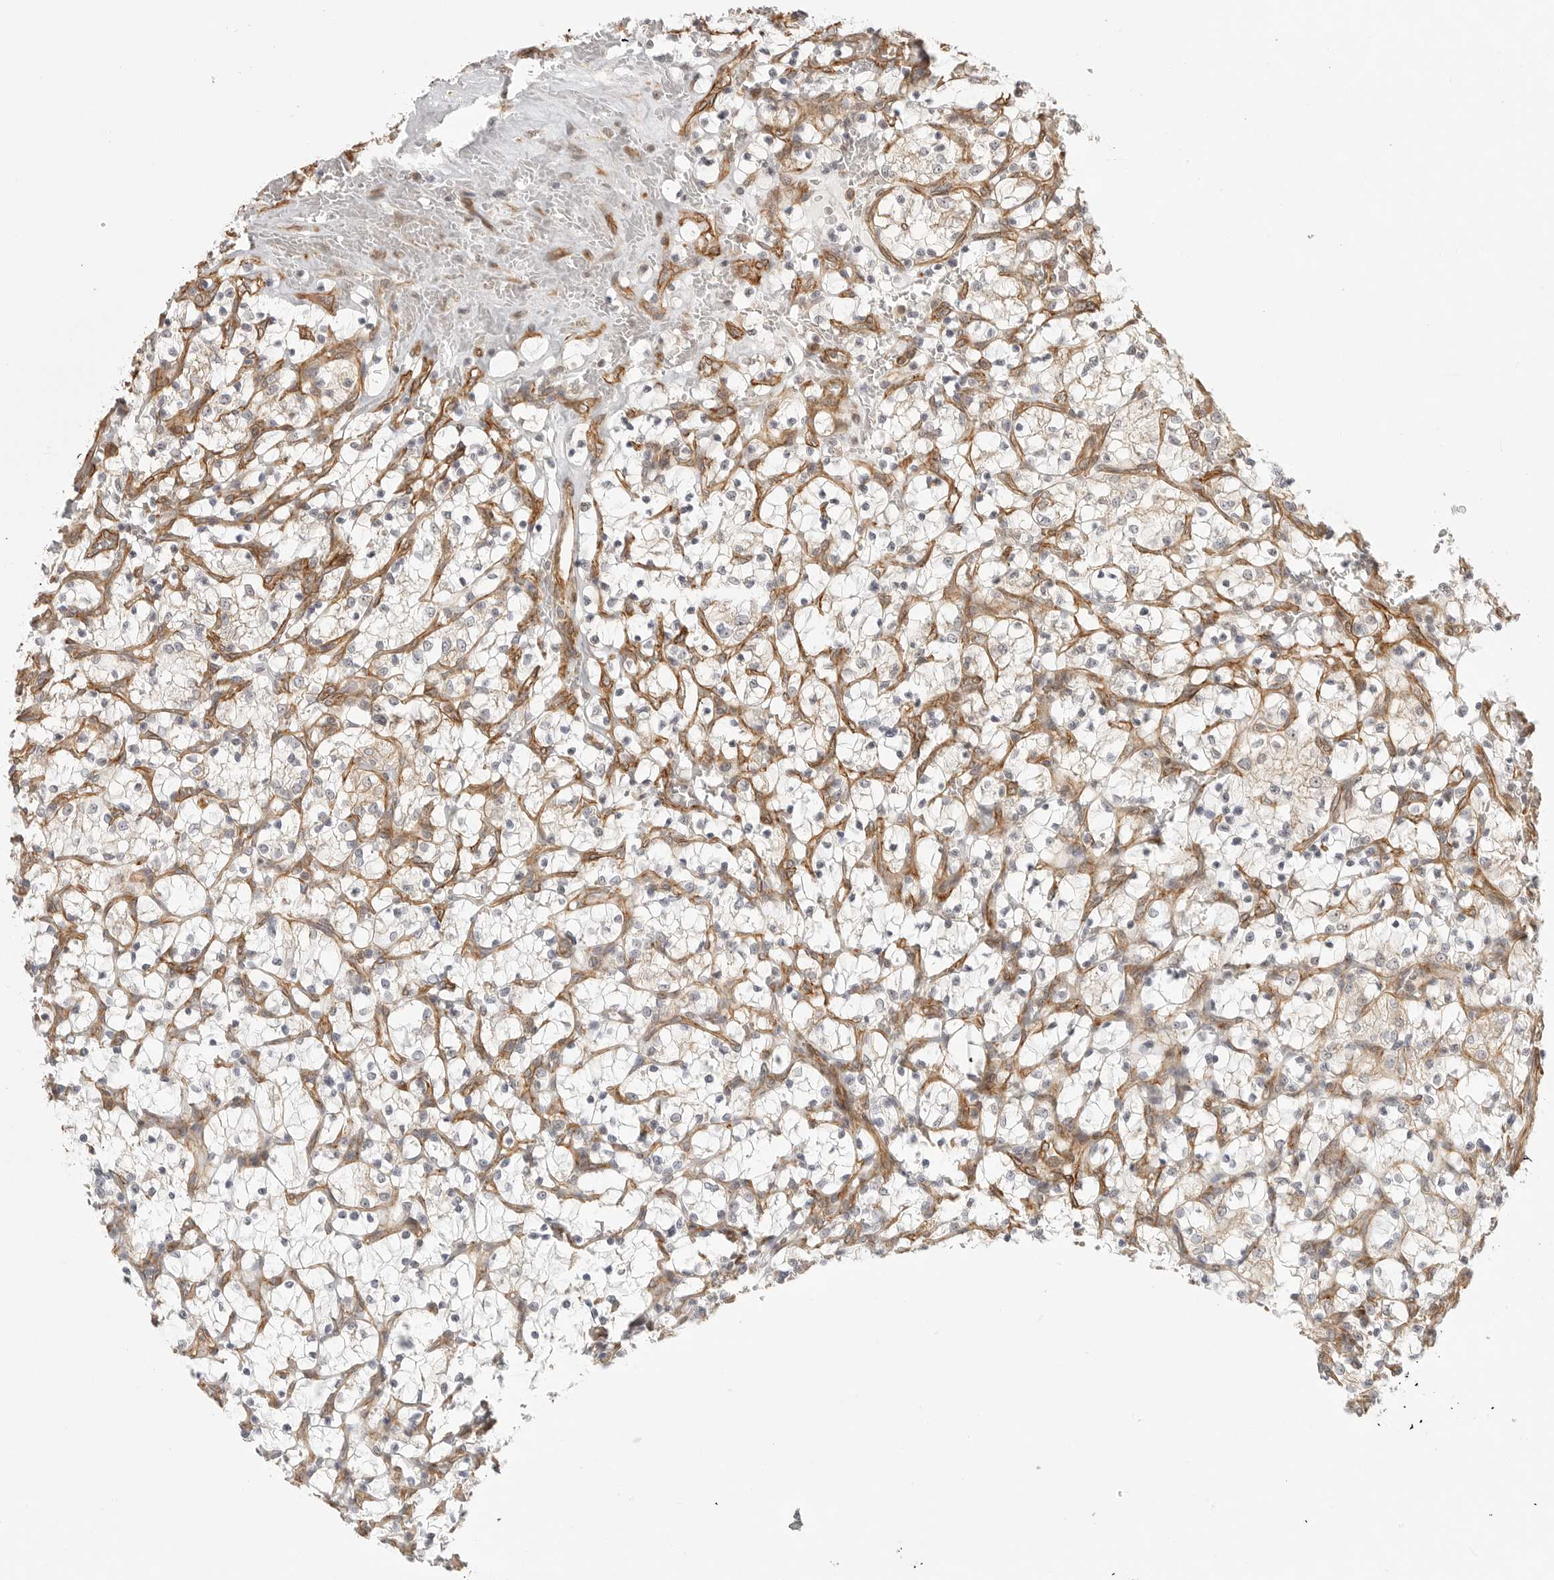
{"staining": {"intensity": "negative", "quantity": "none", "location": "none"}, "tissue": "renal cancer", "cell_type": "Tumor cells", "image_type": "cancer", "snomed": [{"axis": "morphology", "description": "Adenocarcinoma, NOS"}, {"axis": "topography", "description": "Kidney"}], "caption": "Tumor cells show no significant staining in renal adenocarcinoma.", "gene": "ATOH7", "patient": {"sex": "female", "age": 69}}